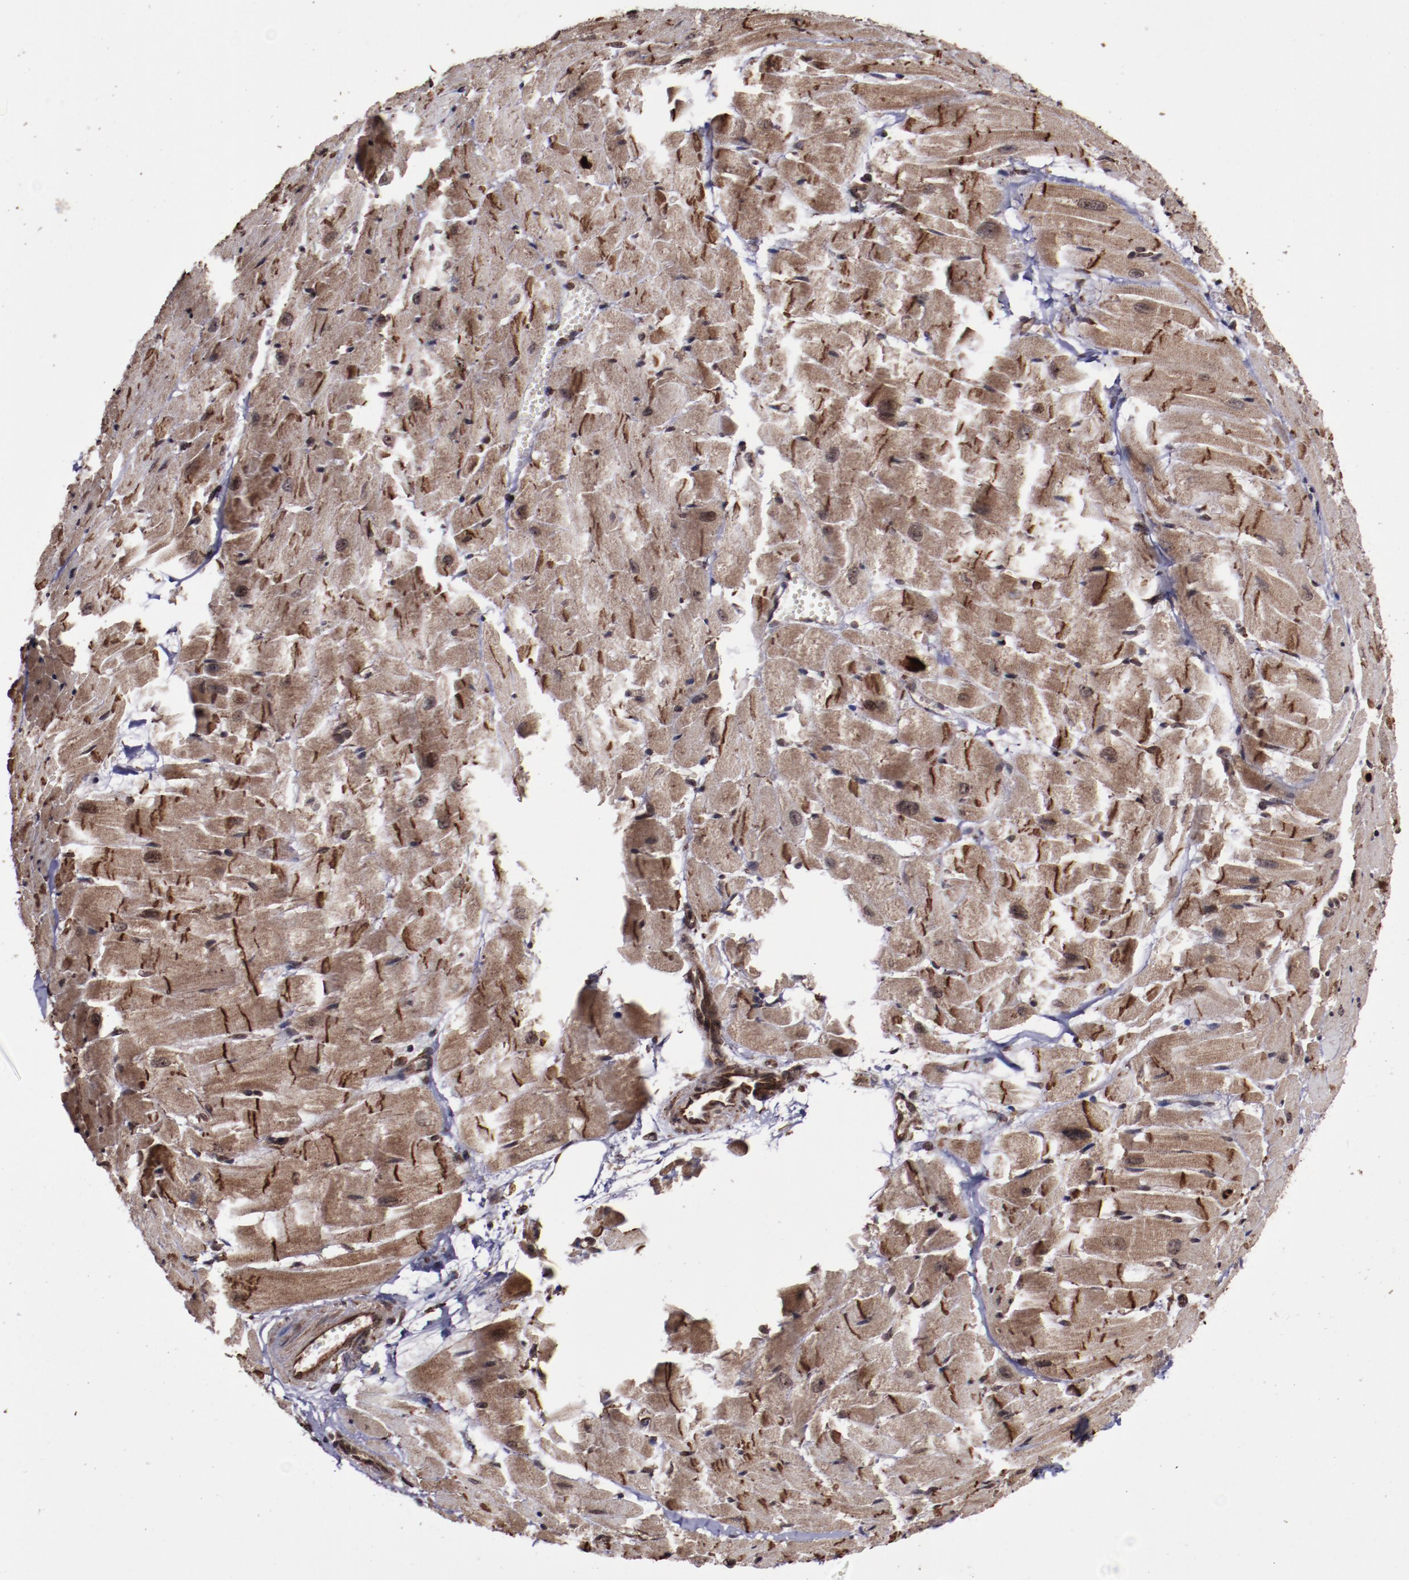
{"staining": {"intensity": "strong", "quantity": ">75%", "location": "cytoplasmic/membranous,nuclear"}, "tissue": "heart muscle", "cell_type": "Cardiomyocytes", "image_type": "normal", "snomed": [{"axis": "morphology", "description": "Normal tissue, NOS"}, {"axis": "topography", "description": "Heart"}], "caption": "About >75% of cardiomyocytes in normal human heart muscle reveal strong cytoplasmic/membranous,nuclear protein positivity as visualized by brown immunohistochemical staining.", "gene": "EIF4ENIF1", "patient": {"sex": "female", "age": 19}}